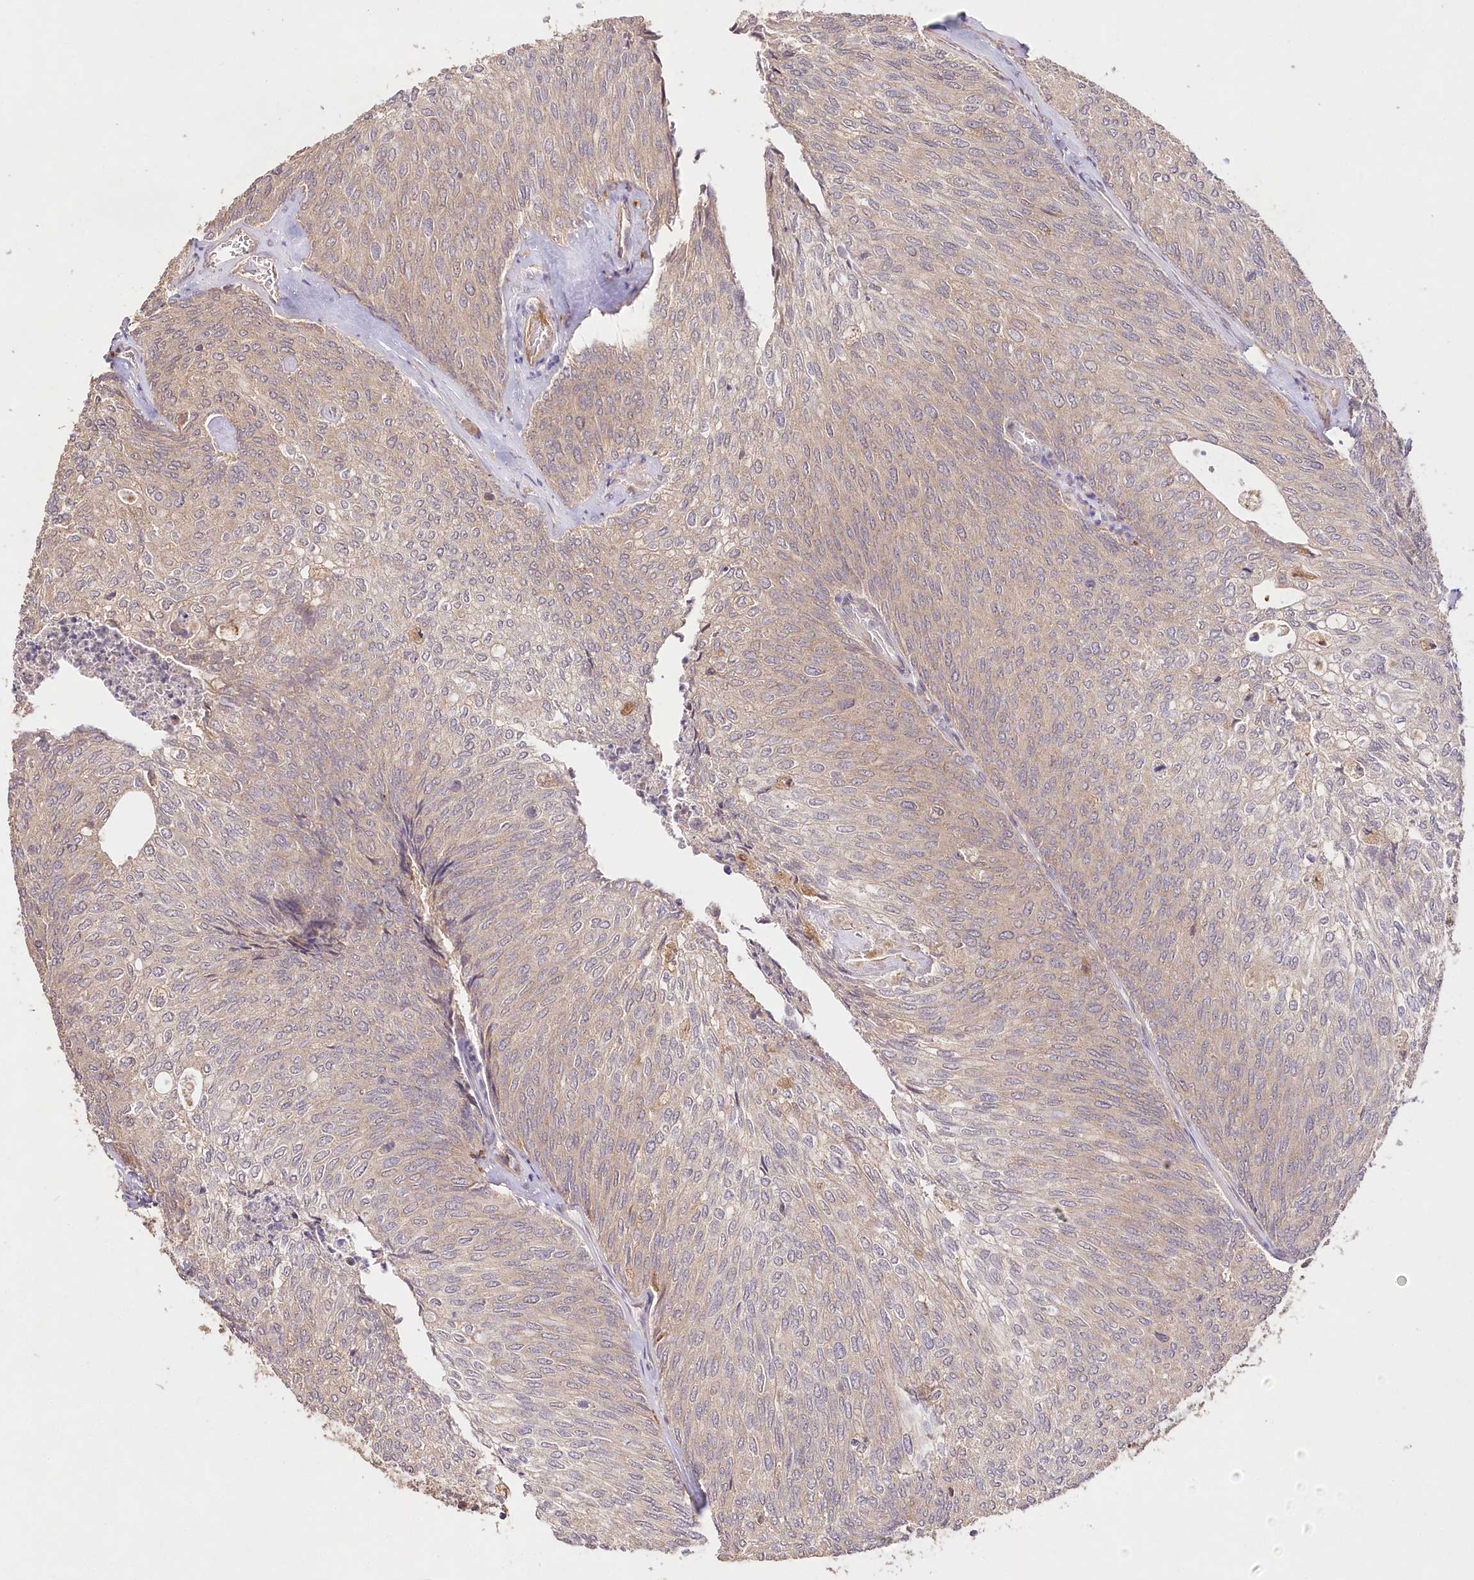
{"staining": {"intensity": "weak", "quantity": ">75%", "location": "cytoplasmic/membranous"}, "tissue": "urothelial cancer", "cell_type": "Tumor cells", "image_type": "cancer", "snomed": [{"axis": "morphology", "description": "Urothelial carcinoma, Low grade"}, {"axis": "topography", "description": "Urinary bladder"}], "caption": "A low amount of weak cytoplasmic/membranous staining is appreciated in about >75% of tumor cells in urothelial carcinoma (low-grade) tissue.", "gene": "DMXL1", "patient": {"sex": "female", "age": 79}}